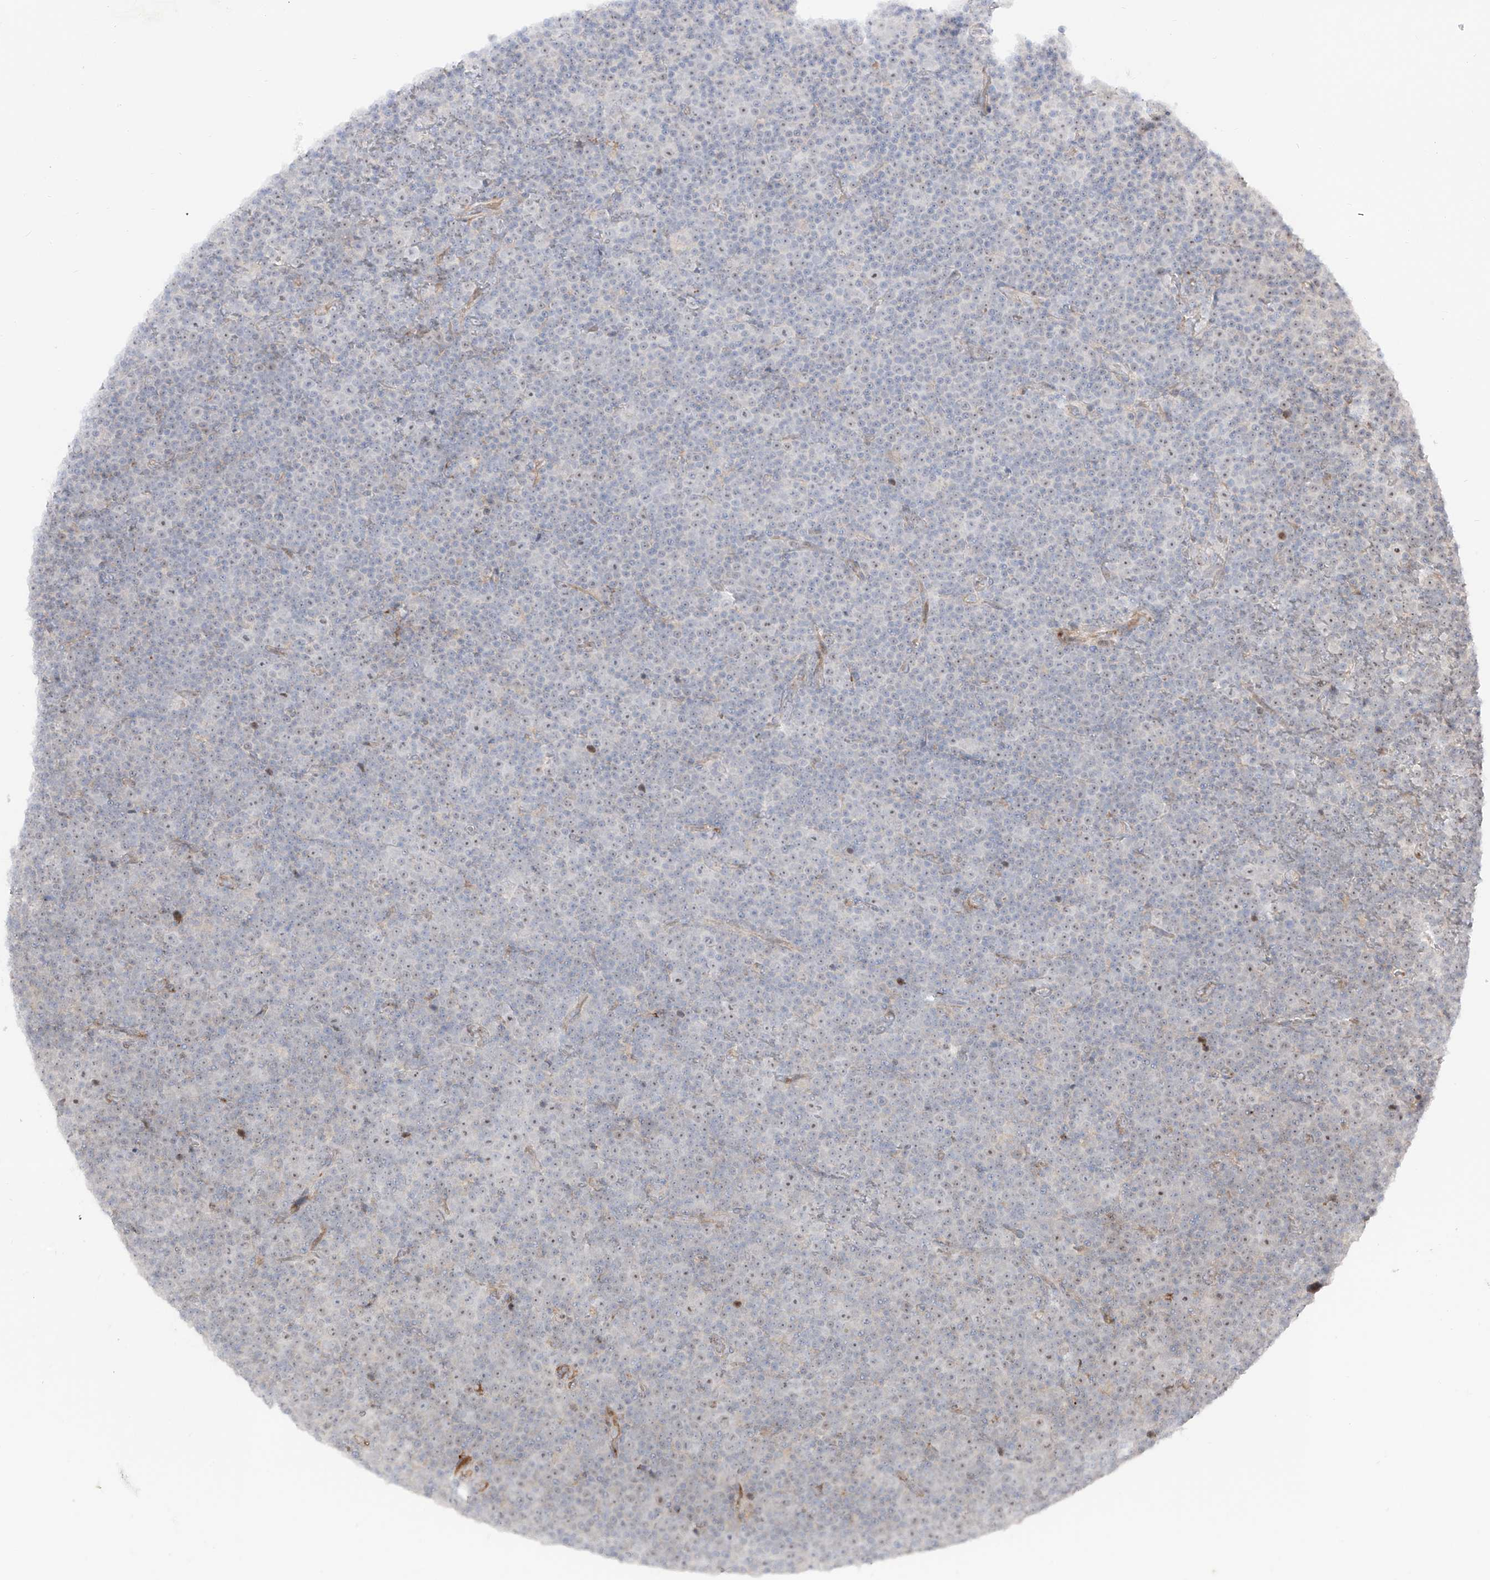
{"staining": {"intensity": "weak", "quantity": "25%-75%", "location": "nuclear"}, "tissue": "lymphoma", "cell_type": "Tumor cells", "image_type": "cancer", "snomed": [{"axis": "morphology", "description": "Malignant lymphoma, non-Hodgkin's type, Low grade"}, {"axis": "topography", "description": "Lymph node"}], "caption": "Human lymphoma stained with a brown dye reveals weak nuclear positive positivity in about 25%-75% of tumor cells.", "gene": "ZNF180", "patient": {"sex": "female", "age": 67}}